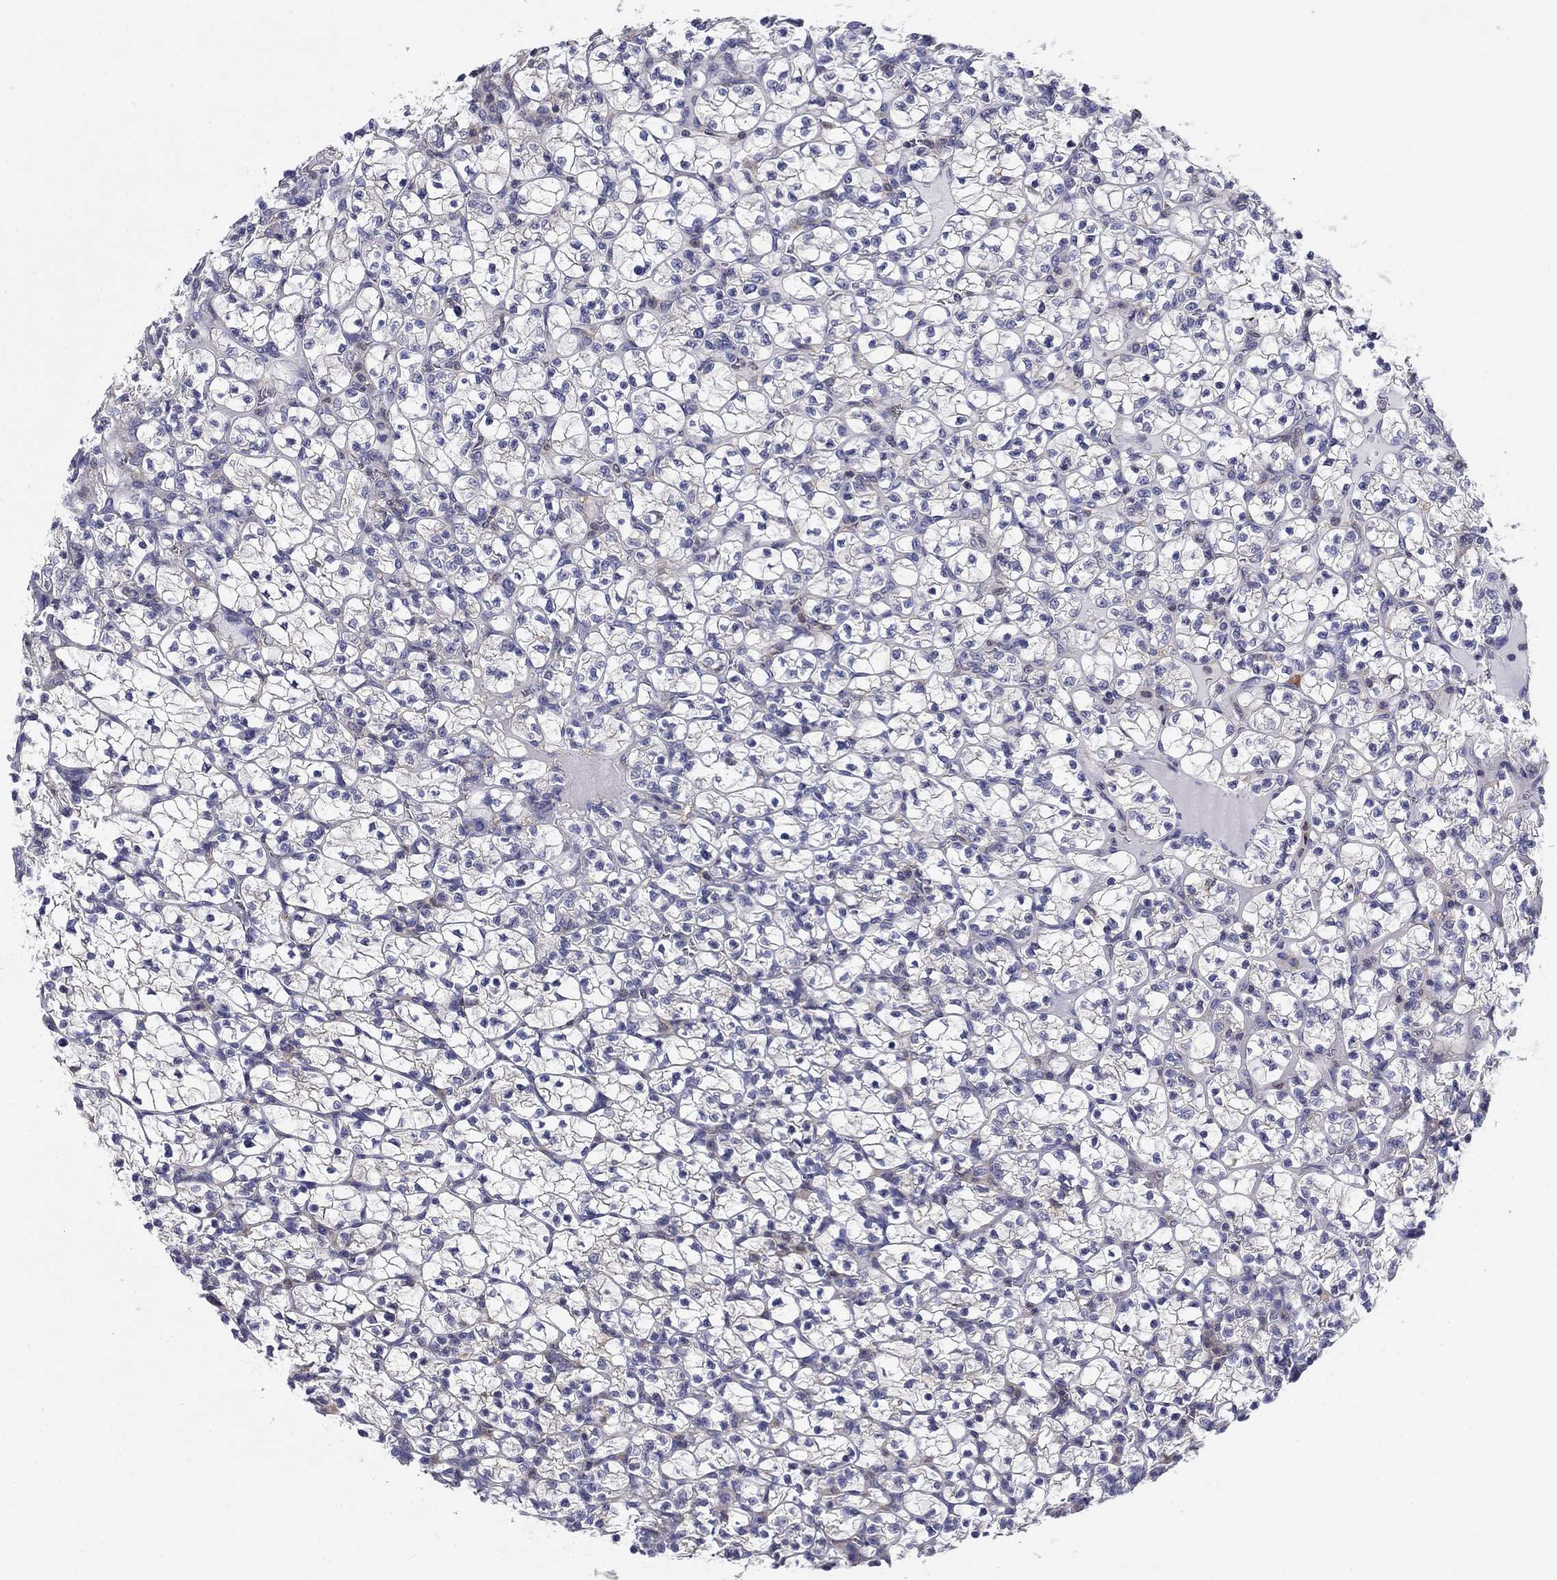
{"staining": {"intensity": "negative", "quantity": "none", "location": "none"}, "tissue": "renal cancer", "cell_type": "Tumor cells", "image_type": "cancer", "snomed": [{"axis": "morphology", "description": "Adenocarcinoma, NOS"}, {"axis": "topography", "description": "Kidney"}], "caption": "DAB immunohistochemical staining of human adenocarcinoma (renal) demonstrates no significant expression in tumor cells.", "gene": "POU2F2", "patient": {"sex": "female", "age": 89}}